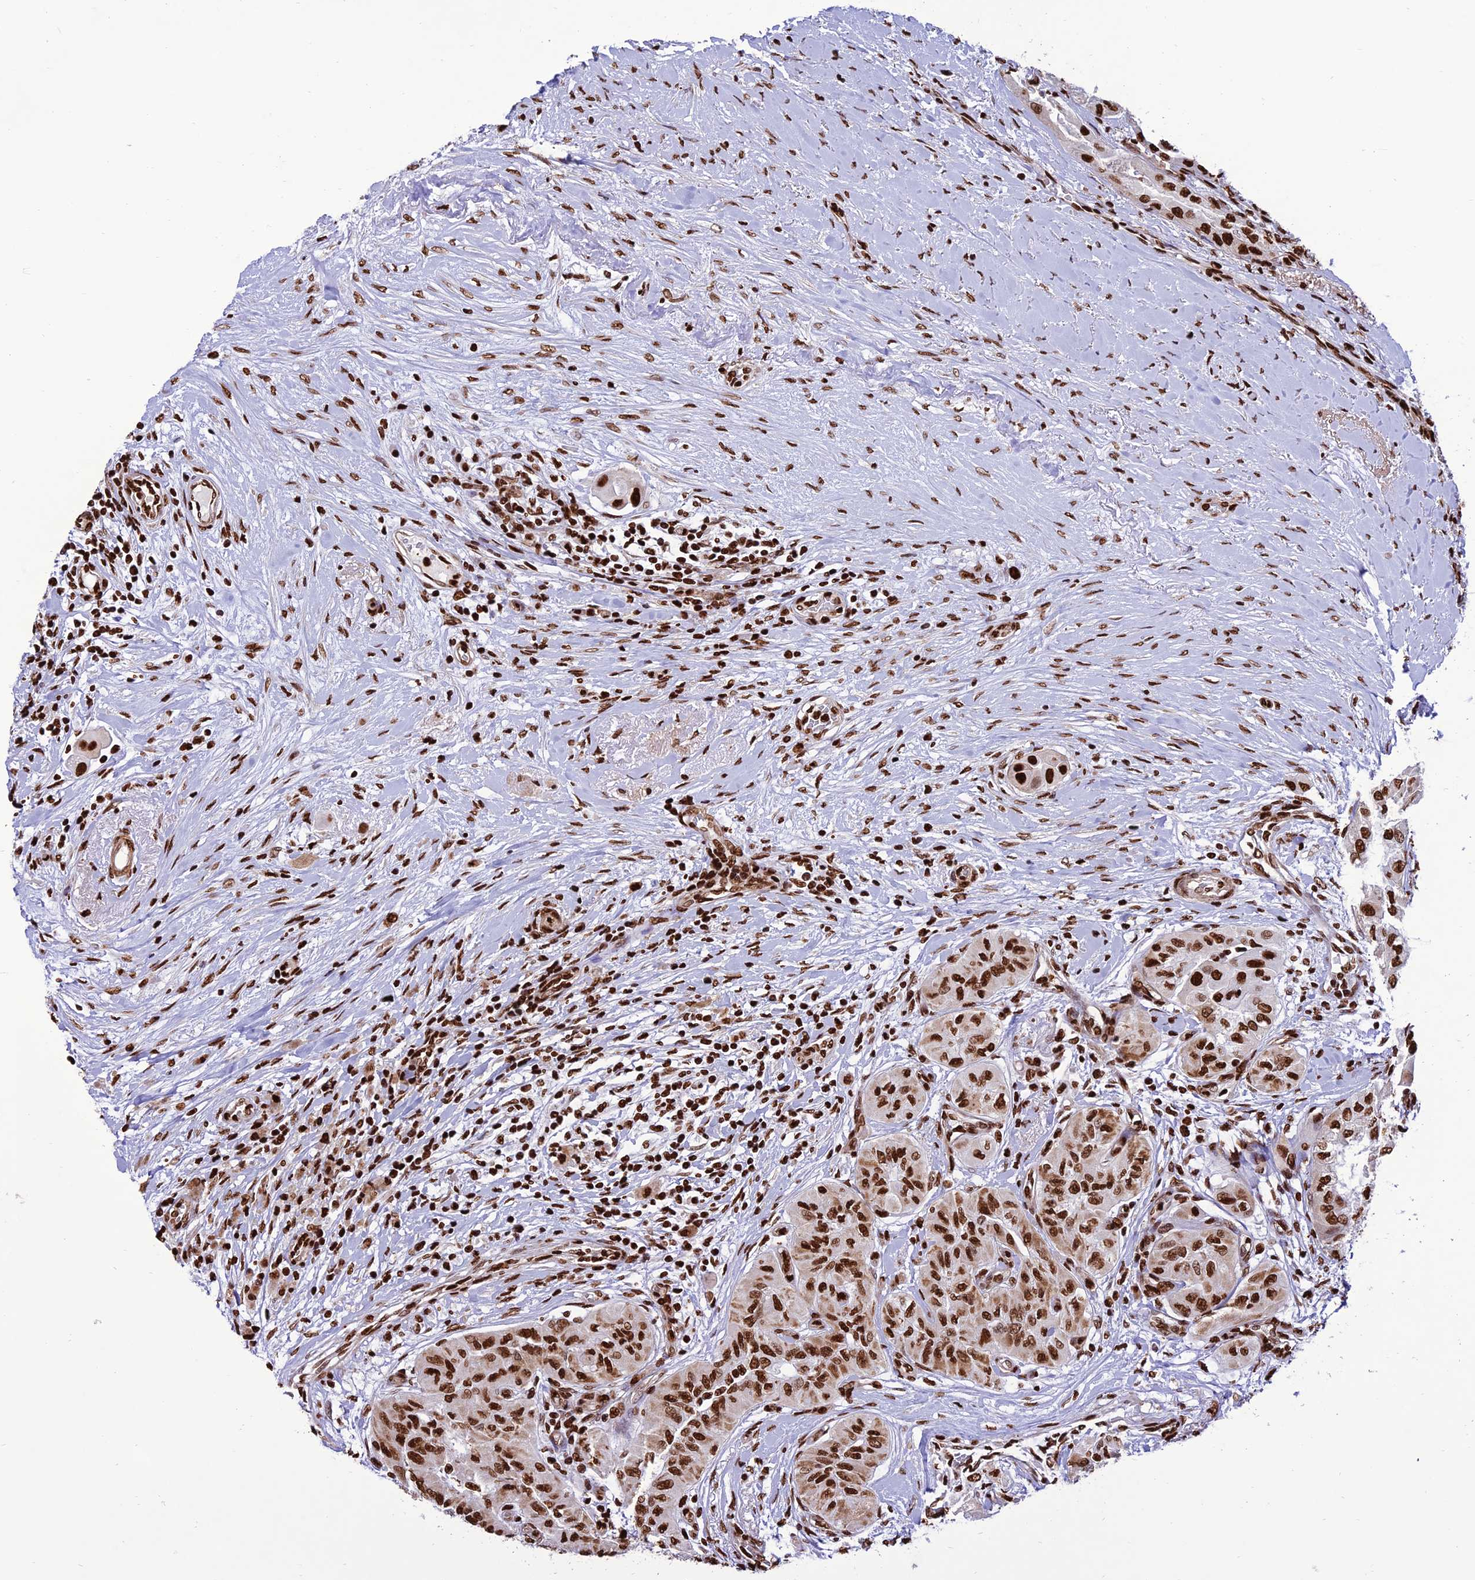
{"staining": {"intensity": "strong", "quantity": ">75%", "location": "nuclear"}, "tissue": "thyroid cancer", "cell_type": "Tumor cells", "image_type": "cancer", "snomed": [{"axis": "morphology", "description": "Papillary adenocarcinoma, NOS"}, {"axis": "topography", "description": "Thyroid gland"}], "caption": "High-power microscopy captured an immunohistochemistry photomicrograph of papillary adenocarcinoma (thyroid), revealing strong nuclear expression in about >75% of tumor cells.", "gene": "INO80E", "patient": {"sex": "female", "age": 59}}